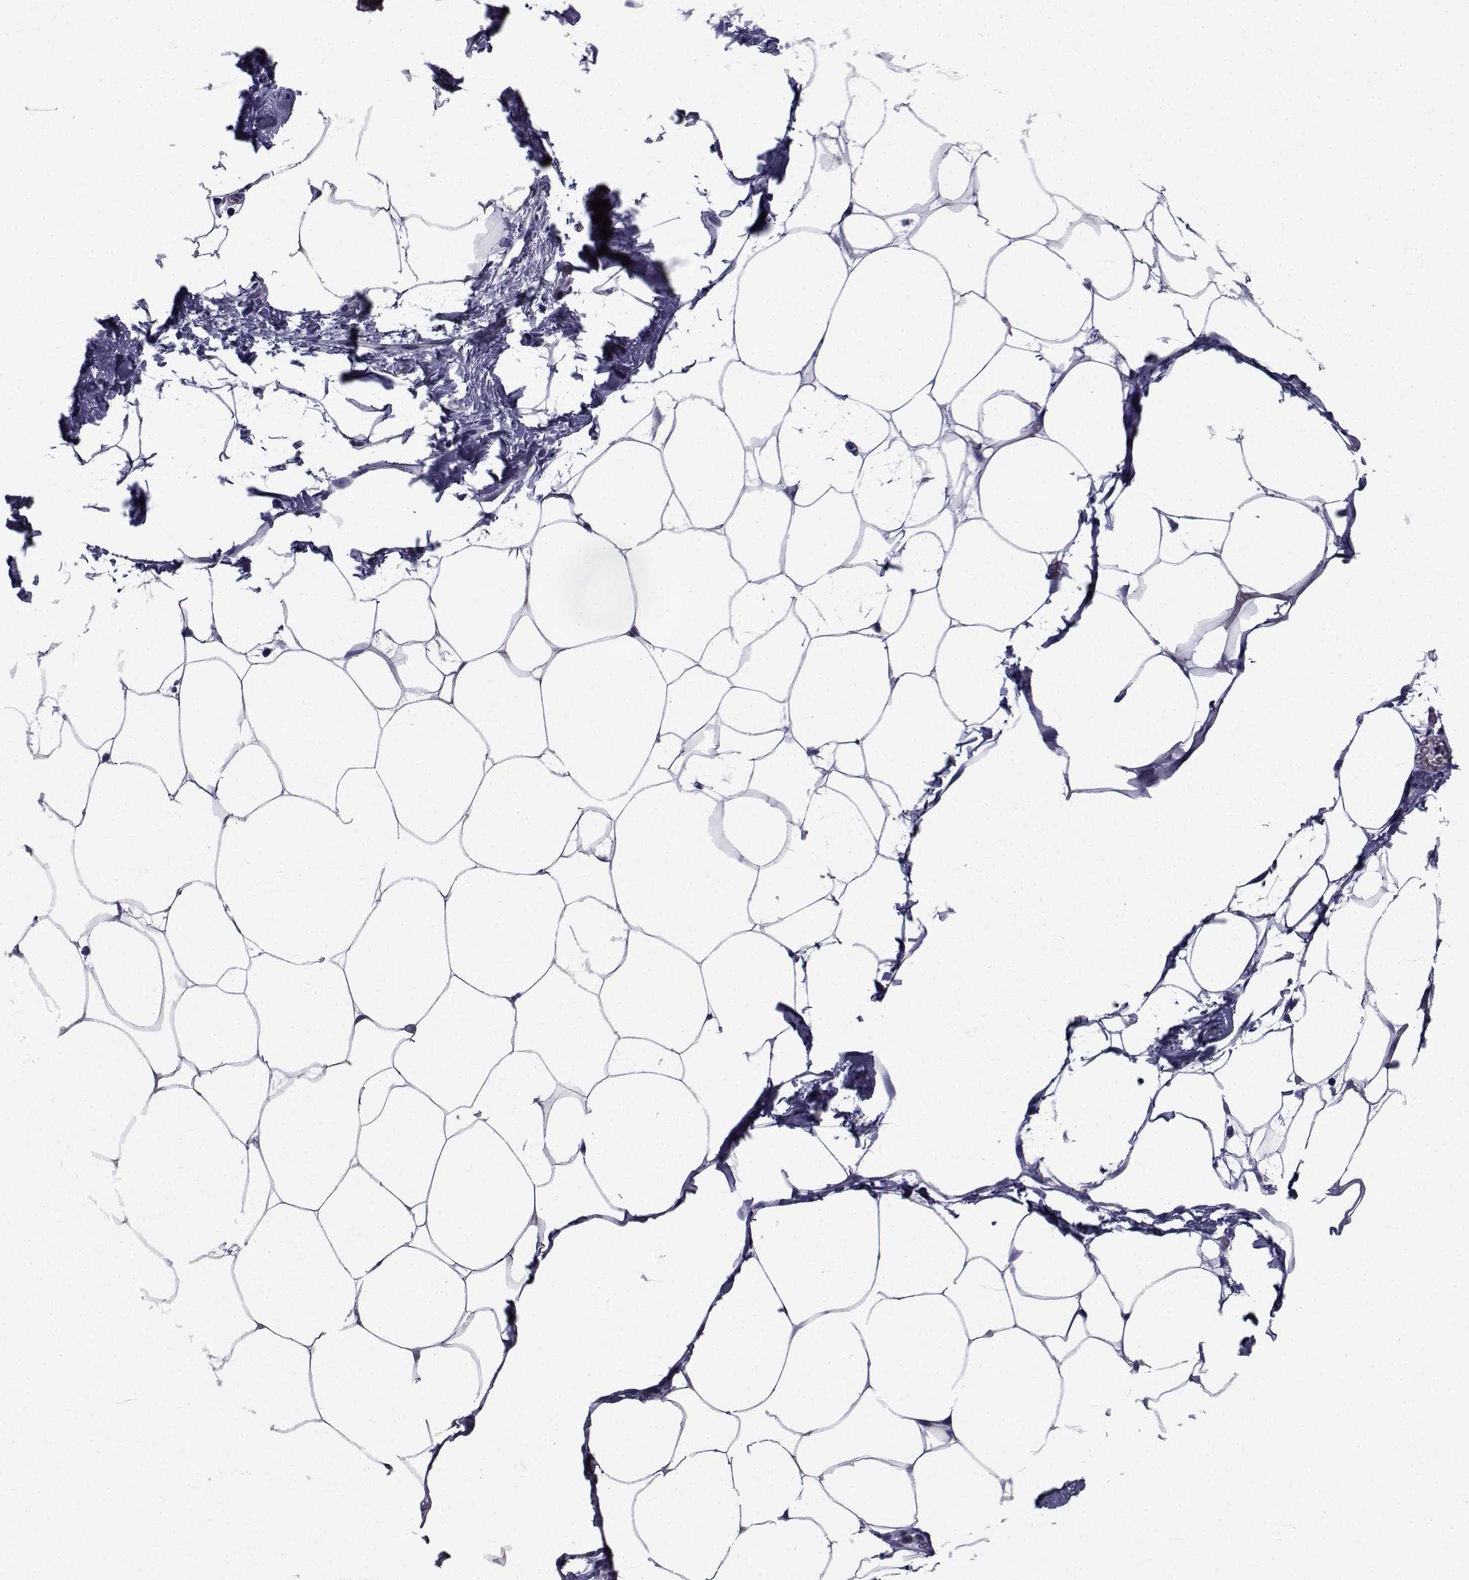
{"staining": {"intensity": "negative", "quantity": "none", "location": "none"}, "tissue": "adipose tissue", "cell_type": "Adipocytes", "image_type": "normal", "snomed": [{"axis": "morphology", "description": "Normal tissue, NOS"}, {"axis": "topography", "description": "Adipose tissue"}], "caption": "IHC histopathology image of unremarkable adipose tissue: adipose tissue stained with DAB exhibits no significant protein expression in adipocytes.", "gene": "CHRNA1", "patient": {"sex": "male", "age": 57}}